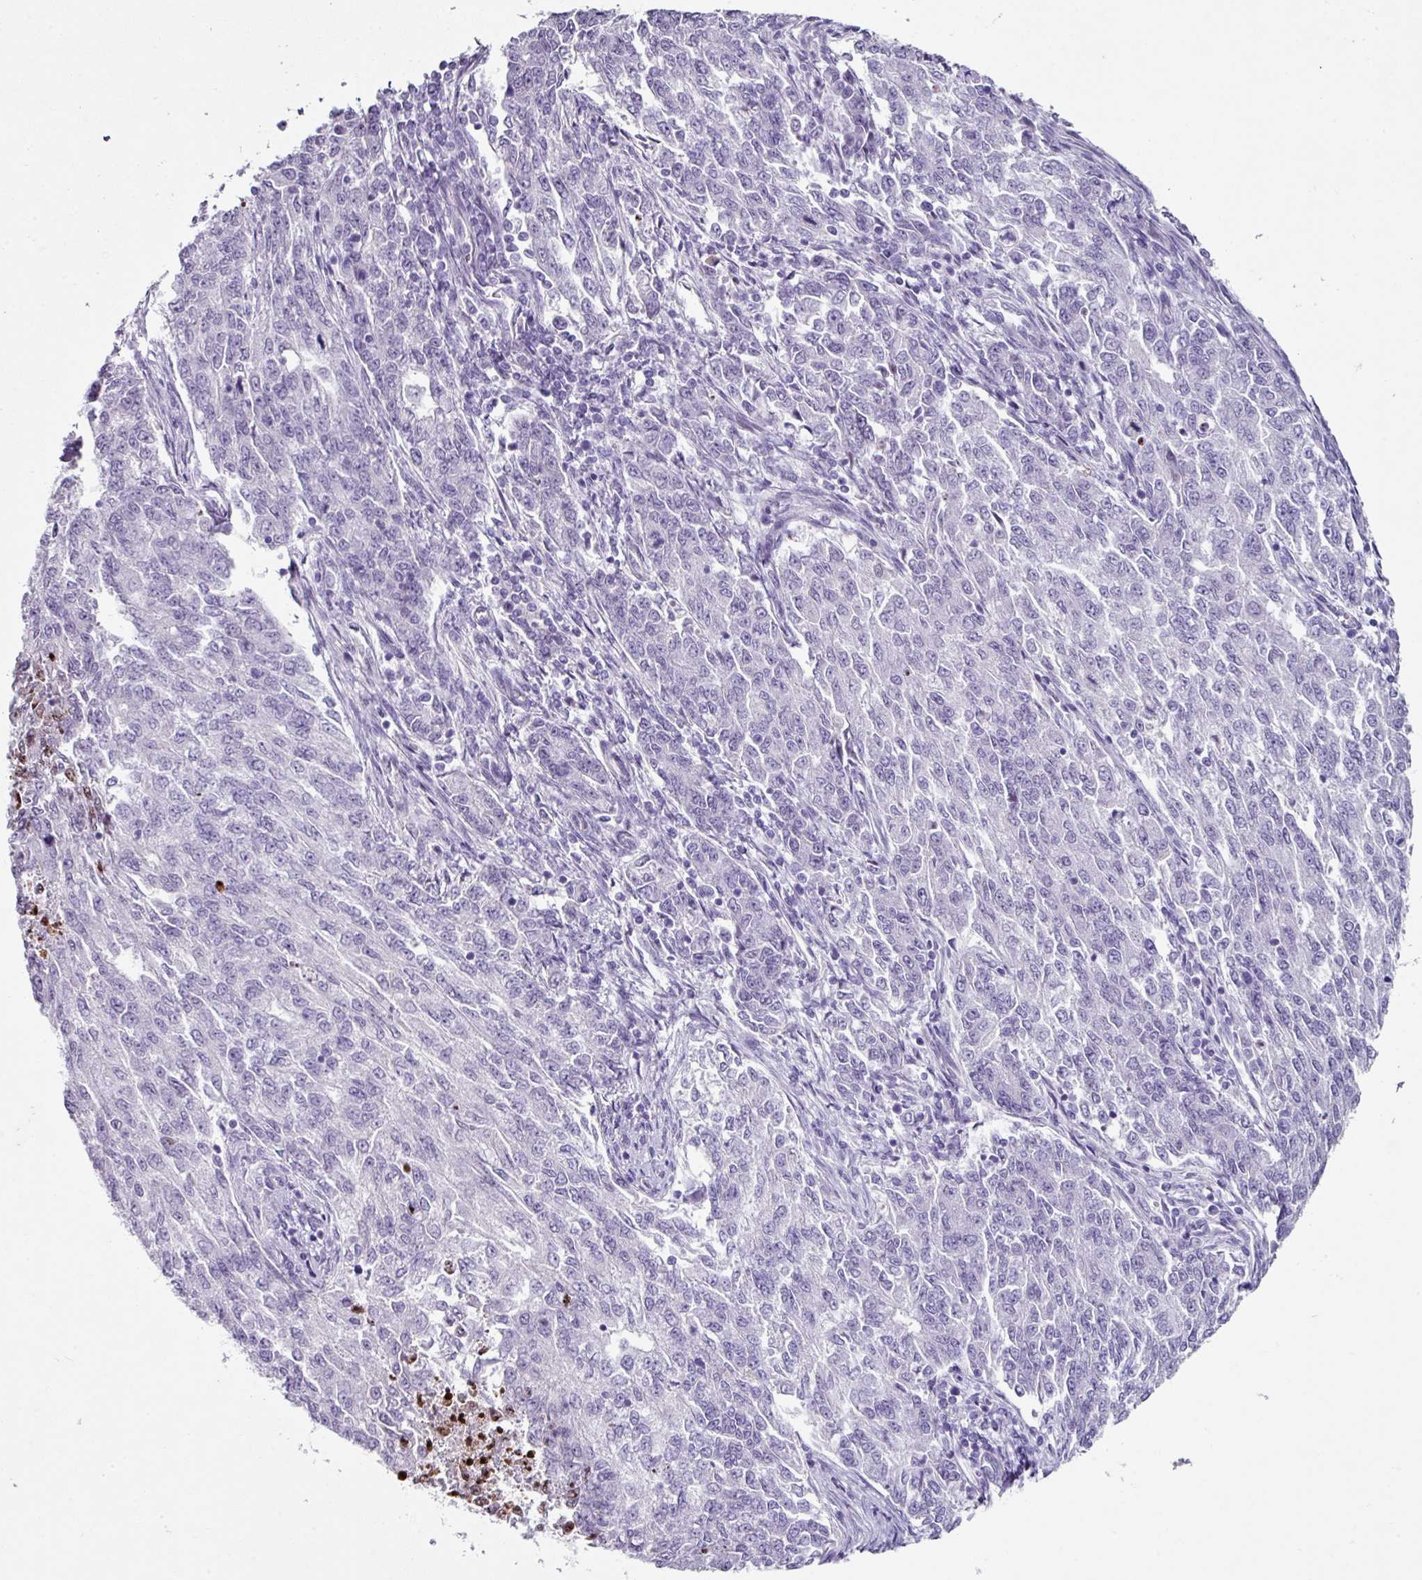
{"staining": {"intensity": "negative", "quantity": "none", "location": "none"}, "tissue": "endometrial cancer", "cell_type": "Tumor cells", "image_type": "cancer", "snomed": [{"axis": "morphology", "description": "Adenocarcinoma, NOS"}, {"axis": "topography", "description": "Endometrium"}], "caption": "Endometrial cancer (adenocarcinoma) stained for a protein using immunohistochemistry displays no staining tumor cells.", "gene": "TRA2A", "patient": {"sex": "female", "age": 50}}